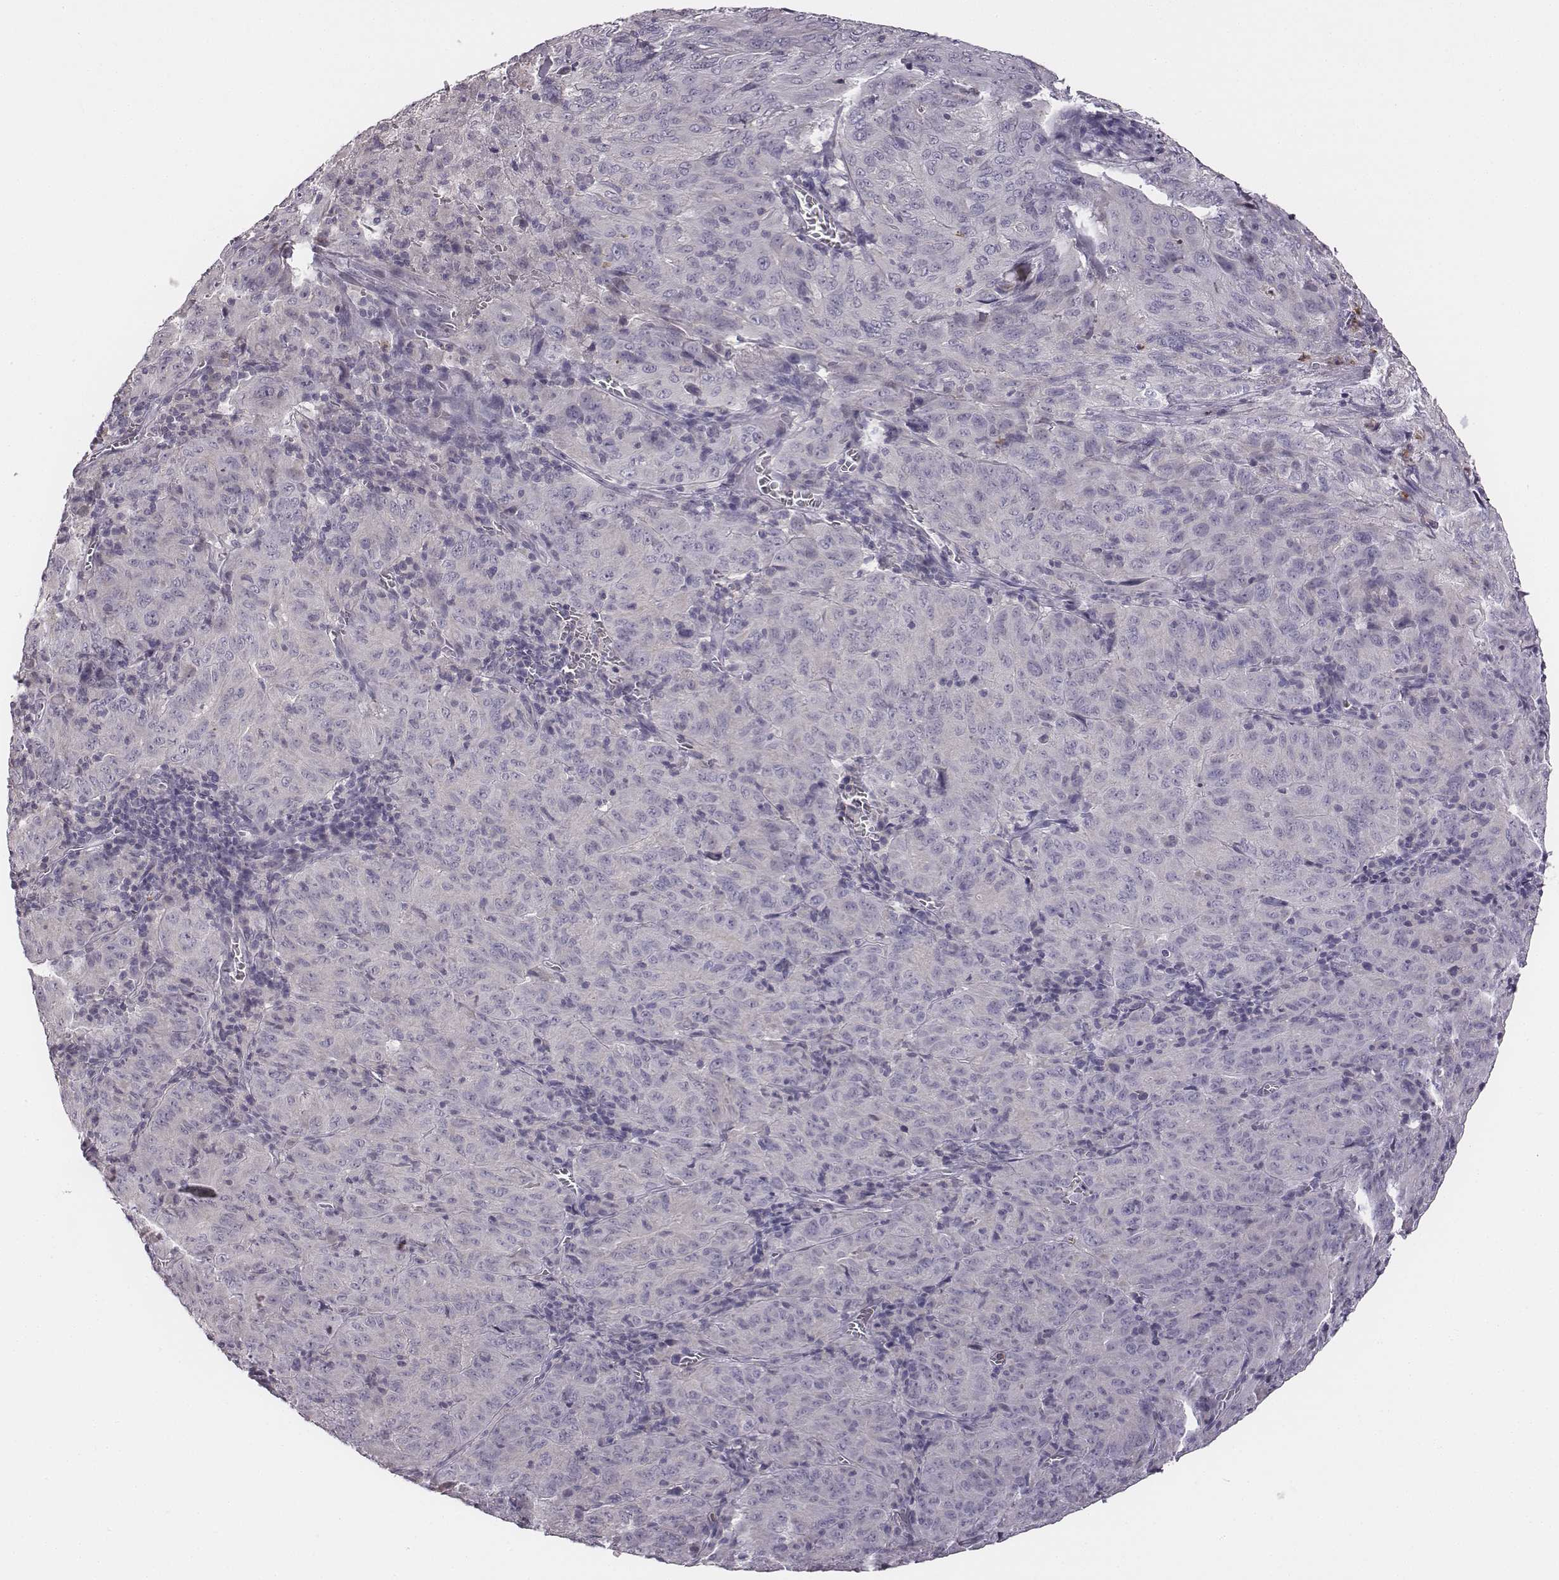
{"staining": {"intensity": "negative", "quantity": "none", "location": "none"}, "tissue": "pancreatic cancer", "cell_type": "Tumor cells", "image_type": "cancer", "snomed": [{"axis": "morphology", "description": "Adenocarcinoma, NOS"}, {"axis": "topography", "description": "Pancreas"}], "caption": "Micrograph shows no protein staining in tumor cells of pancreatic cancer tissue.", "gene": "ADAM7", "patient": {"sex": "male", "age": 63}}